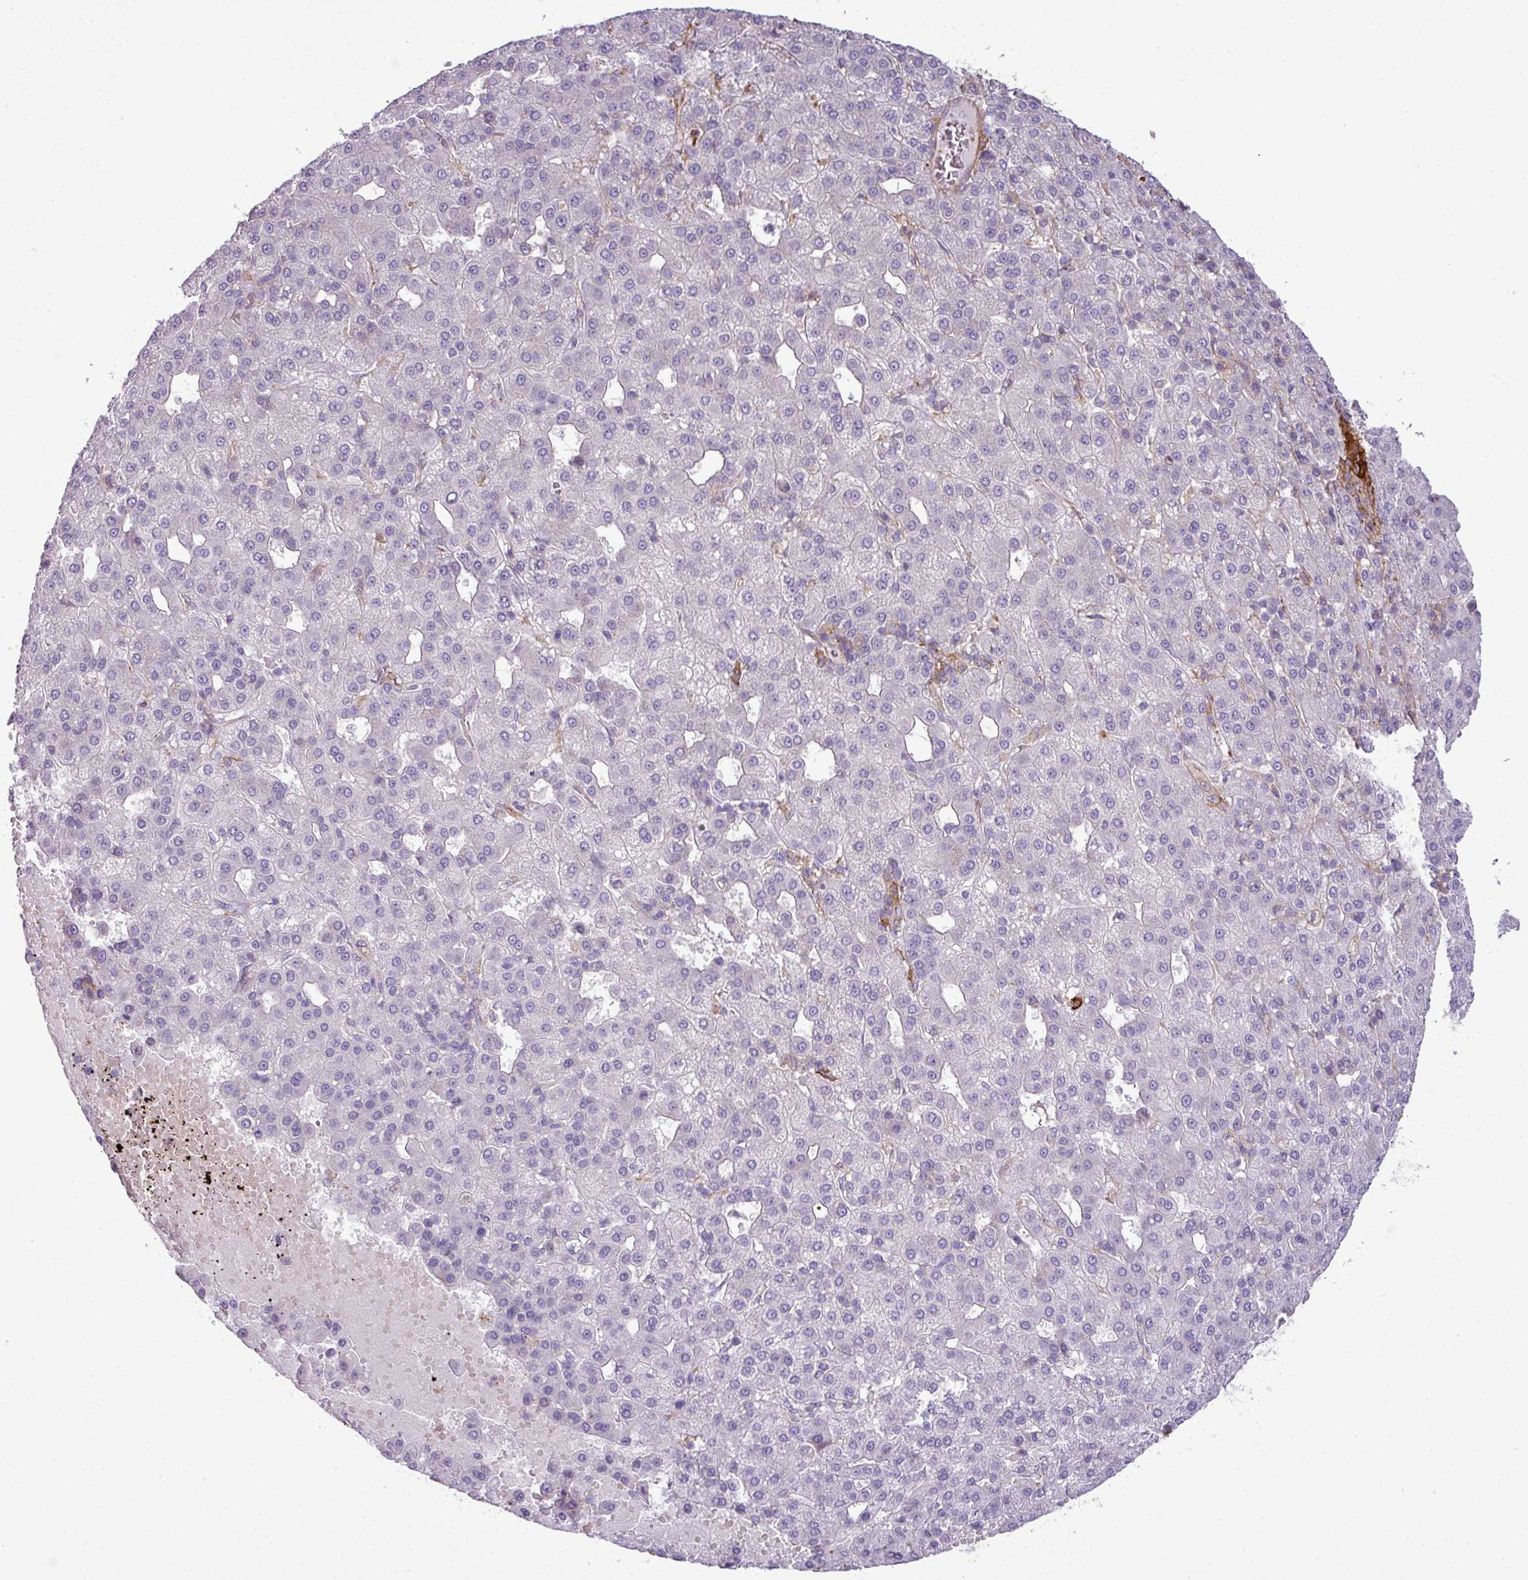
{"staining": {"intensity": "negative", "quantity": "none", "location": "none"}, "tissue": "liver cancer", "cell_type": "Tumor cells", "image_type": "cancer", "snomed": [{"axis": "morphology", "description": "Carcinoma, Hepatocellular, NOS"}, {"axis": "topography", "description": "Liver"}], "caption": "Immunohistochemistry (IHC) photomicrograph of neoplastic tissue: liver cancer (hepatocellular carcinoma) stained with DAB (3,3'-diaminobenzidine) reveals no significant protein positivity in tumor cells. (Brightfield microscopy of DAB (3,3'-diaminobenzidine) immunohistochemistry at high magnification).", "gene": "COL8A1", "patient": {"sex": "male", "age": 65}}